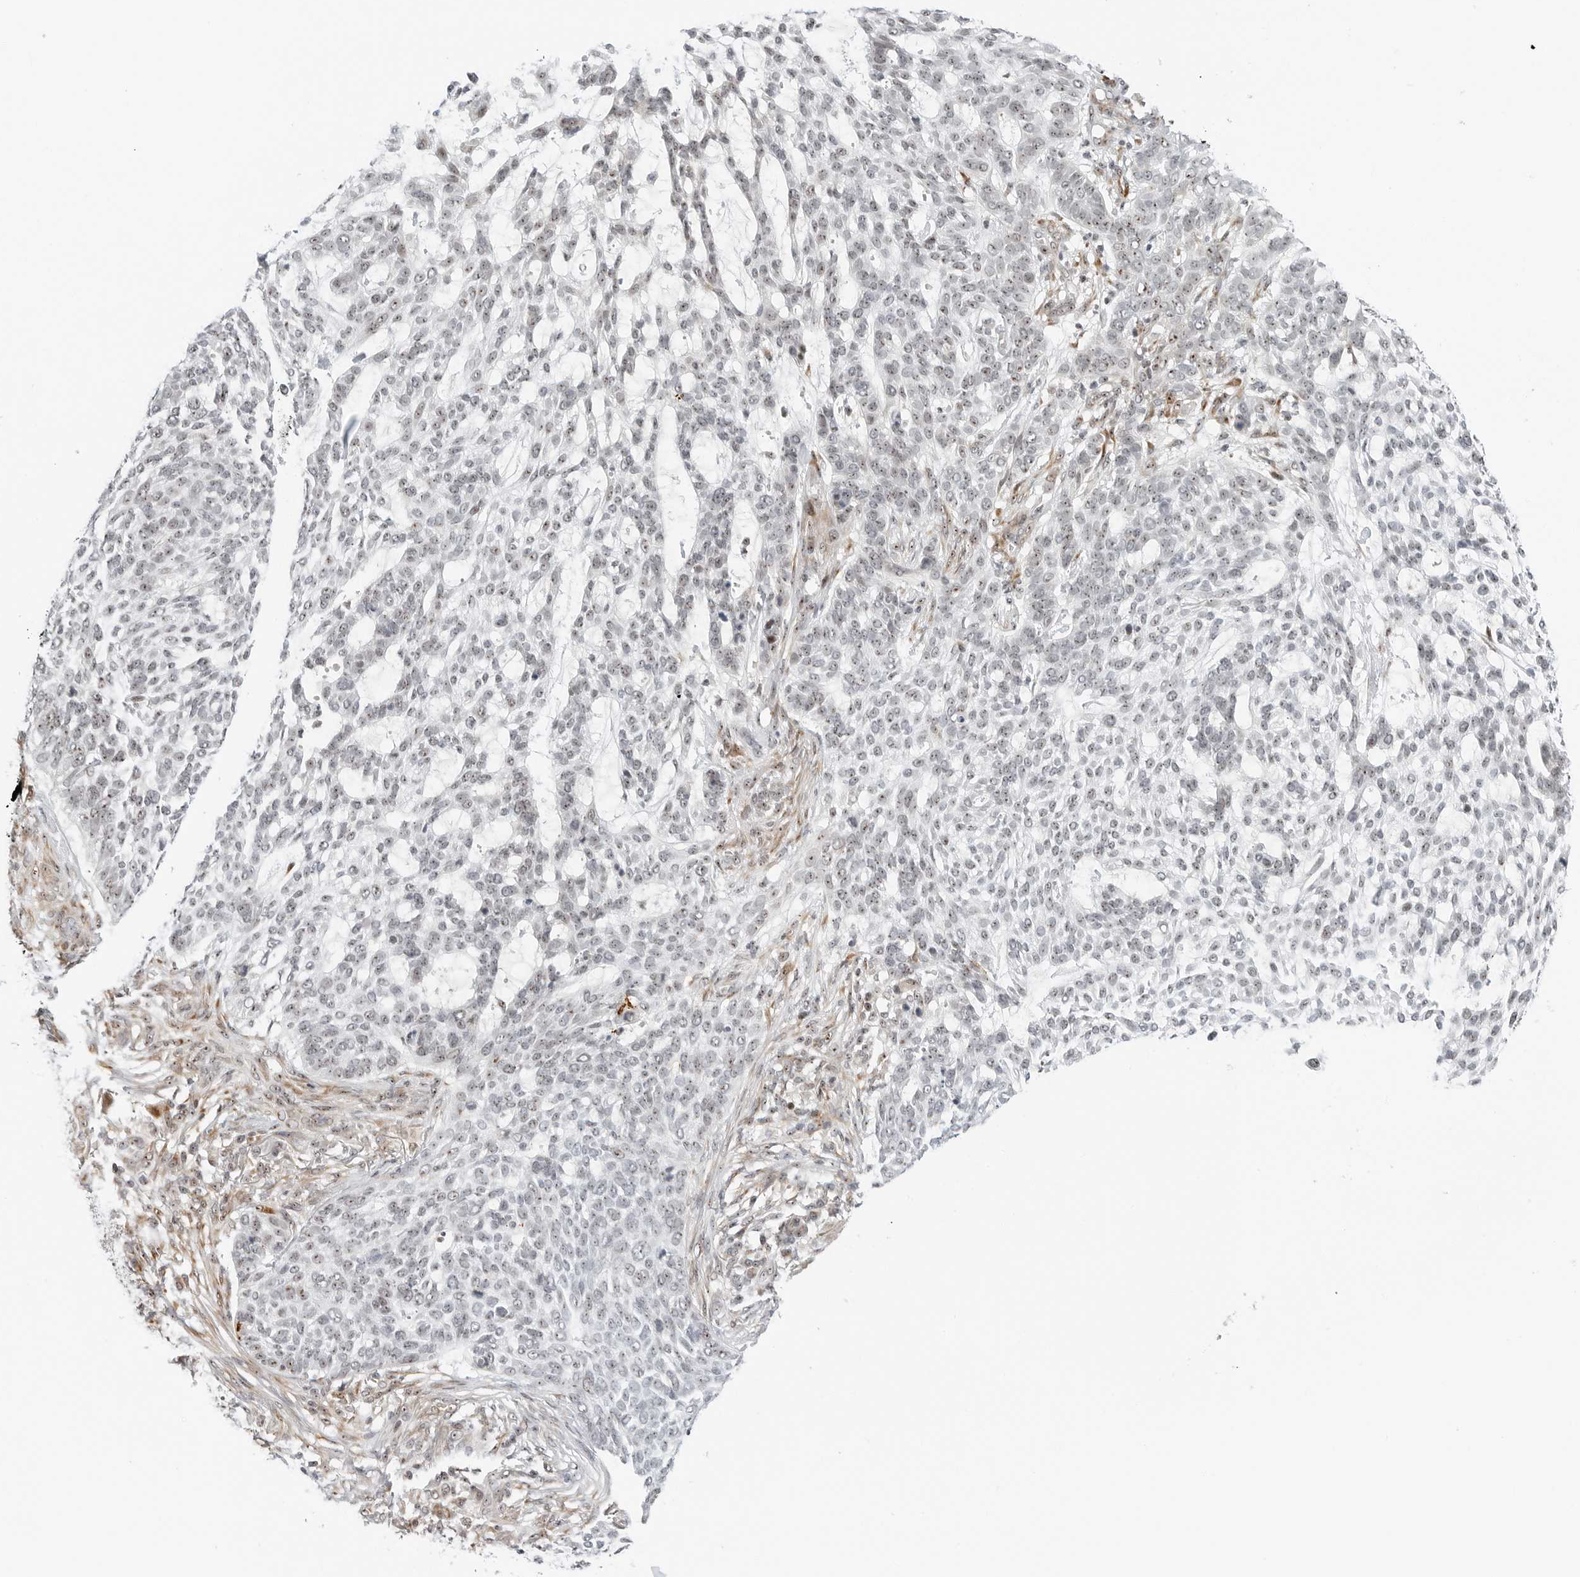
{"staining": {"intensity": "weak", "quantity": "25%-75%", "location": "nuclear"}, "tissue": "skin cancer", "cell_type": "Tumor cells", "image_type": "cancer", "snomed": [{"axis": "morphology", "description": "Basal cell carcinoma"}, {"axis": "topography", "description": "Skin"}], "caption": "Weak nuclear expression is identified in about 25%-75% of tumor cells in basal cell carcinoma (skin).", "gene": "RIMKLA", "patient": {"sex": "female", "age": 64}}